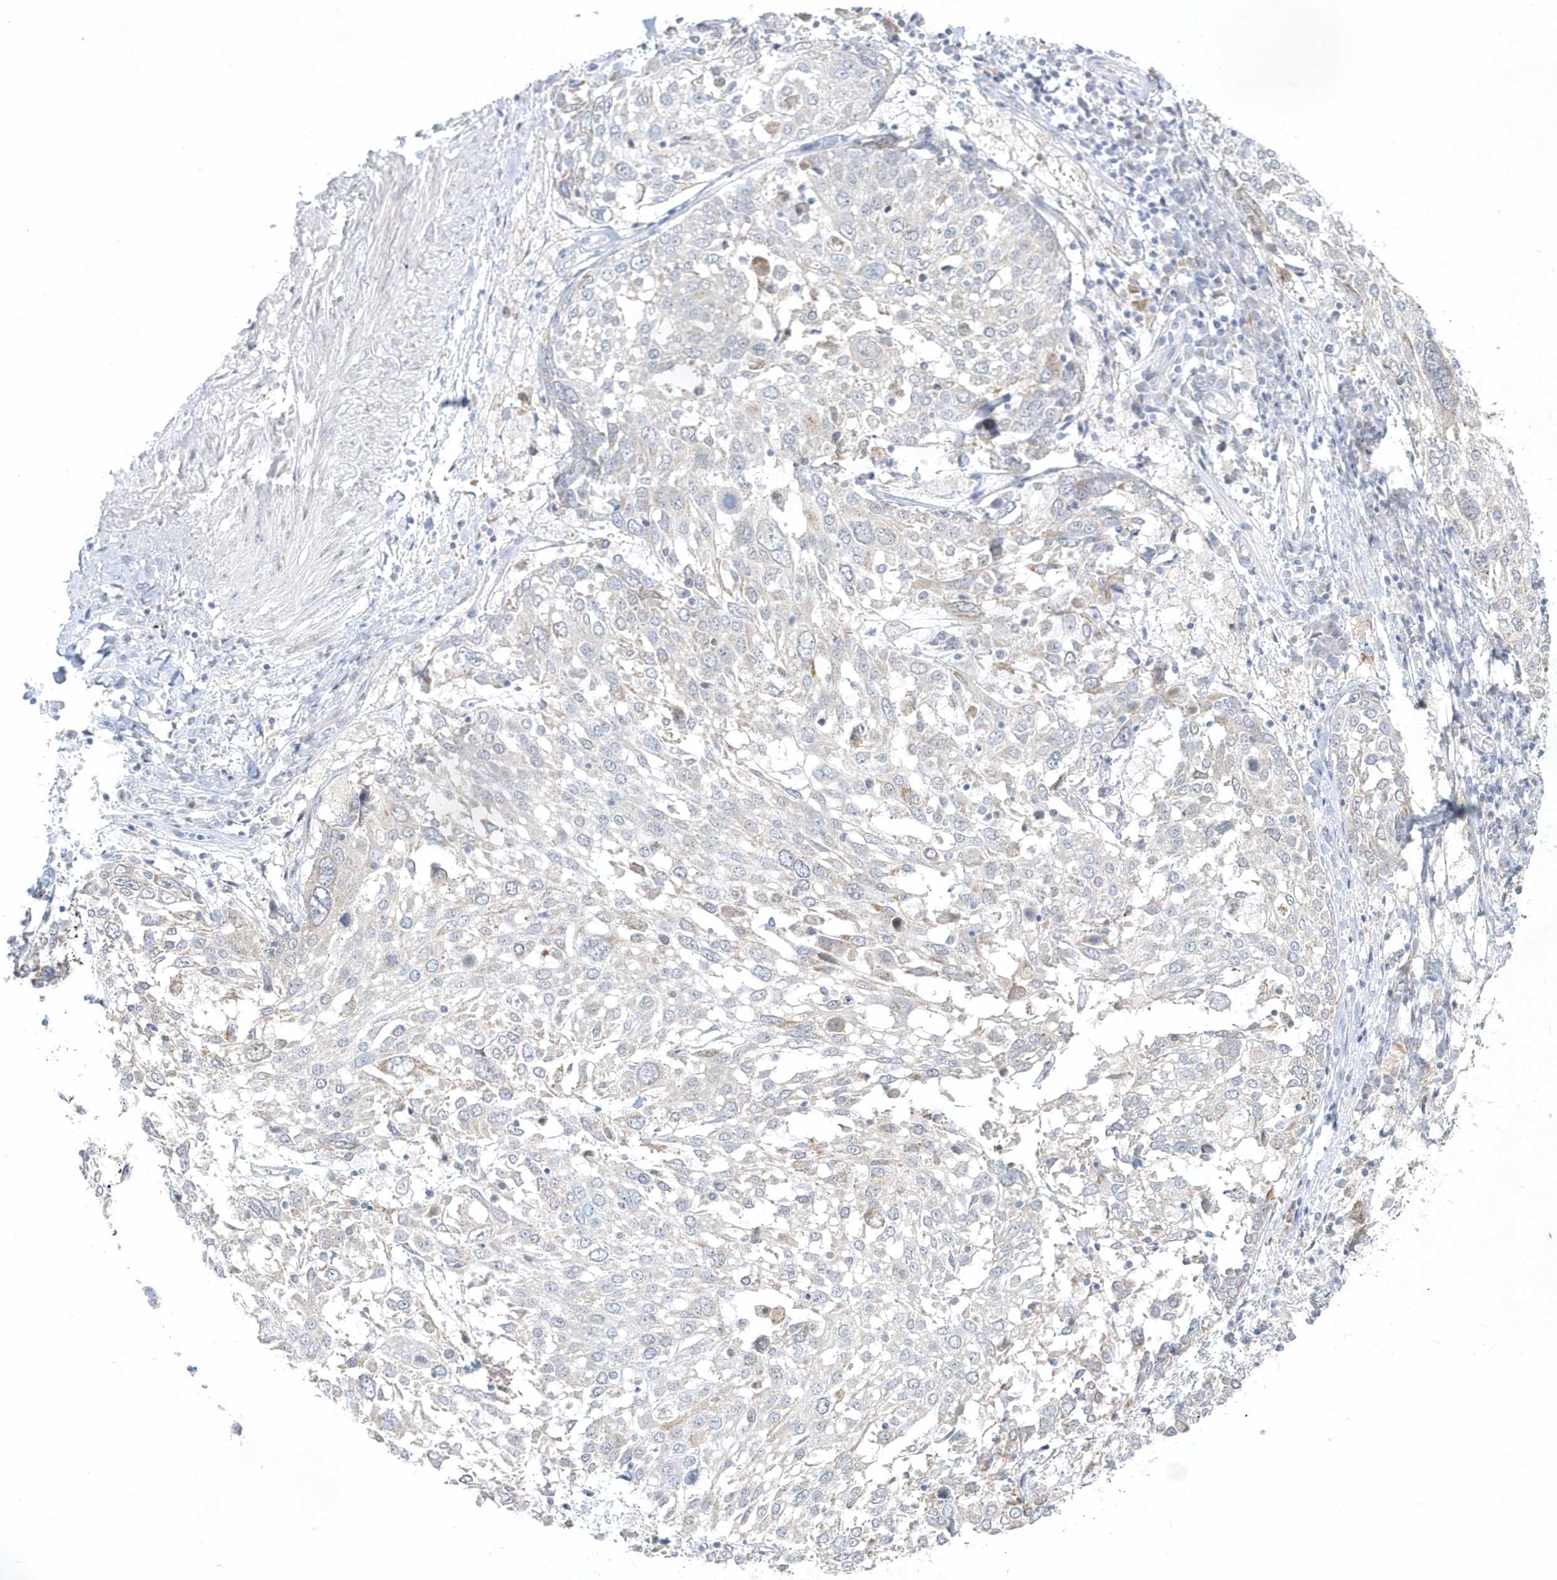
{"staining": {"intensity": "negative", "quantity": "none", "location": "none"}, "tissue": "lung cancer", "cell_type": "Tumor cells", "image_type": "cancer", "snomed": [{"axis": "morphology", "description": "Squamous cell carcinoma, NOS"}, {"axis": "topography", "description": "Lung"}], "caption": "A high-resolution micrograph shows immunohistochemistry staining of squamous cell carcinoma (lung), which shows no significant expression in tumor cells.", "gene": "PCBD1", "patient": {"sex": "male", "age": 65}}